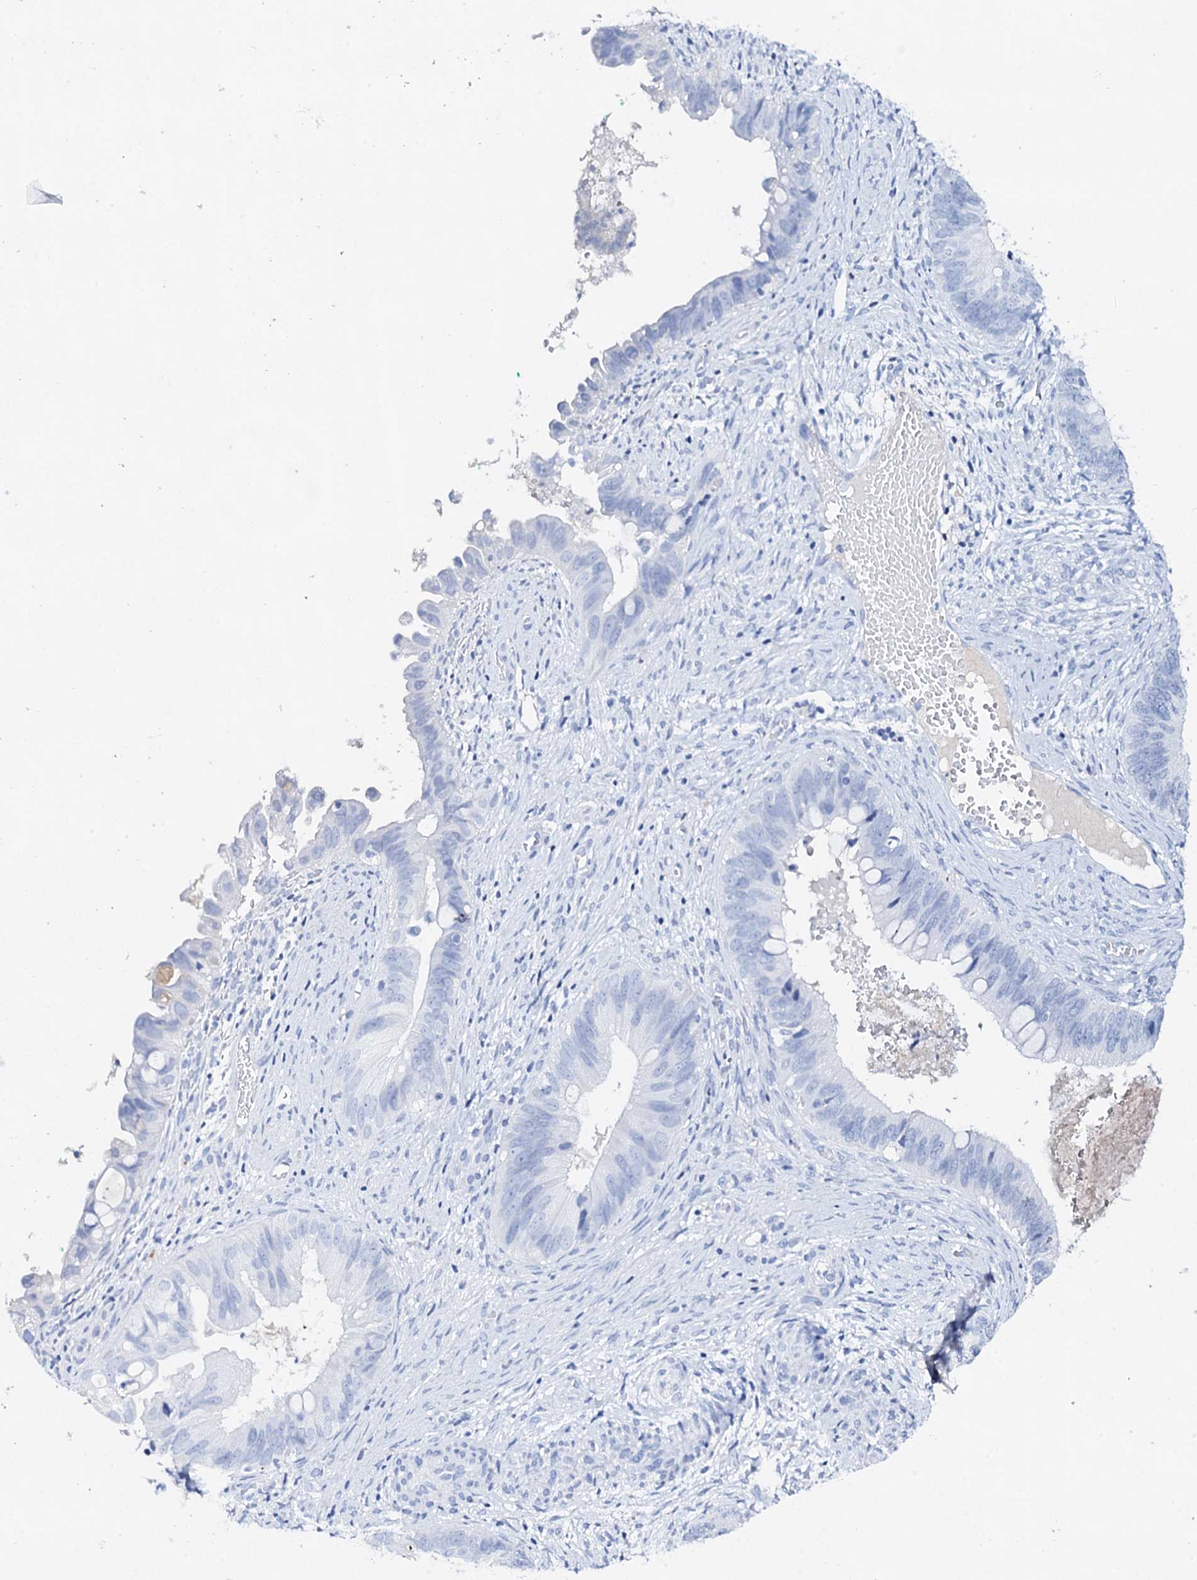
{"staining": {"intensity": "negative", "quantity": "none", "location": "none"}, "tissue": "cervical cancer", "cell_type": "Tumor cells", "image_type": "cancer", "snomed": [{"axis": "morphology", "description": "Adenocarcinoma, NOS"}, {"axis": "topography", "description": "Cervix"}], "caption": "There is no significant staining in tumor cells of cervical adenocarcinoma.", "gene": "FBXL16", "patient": {"sex": "female", "age": 42}}